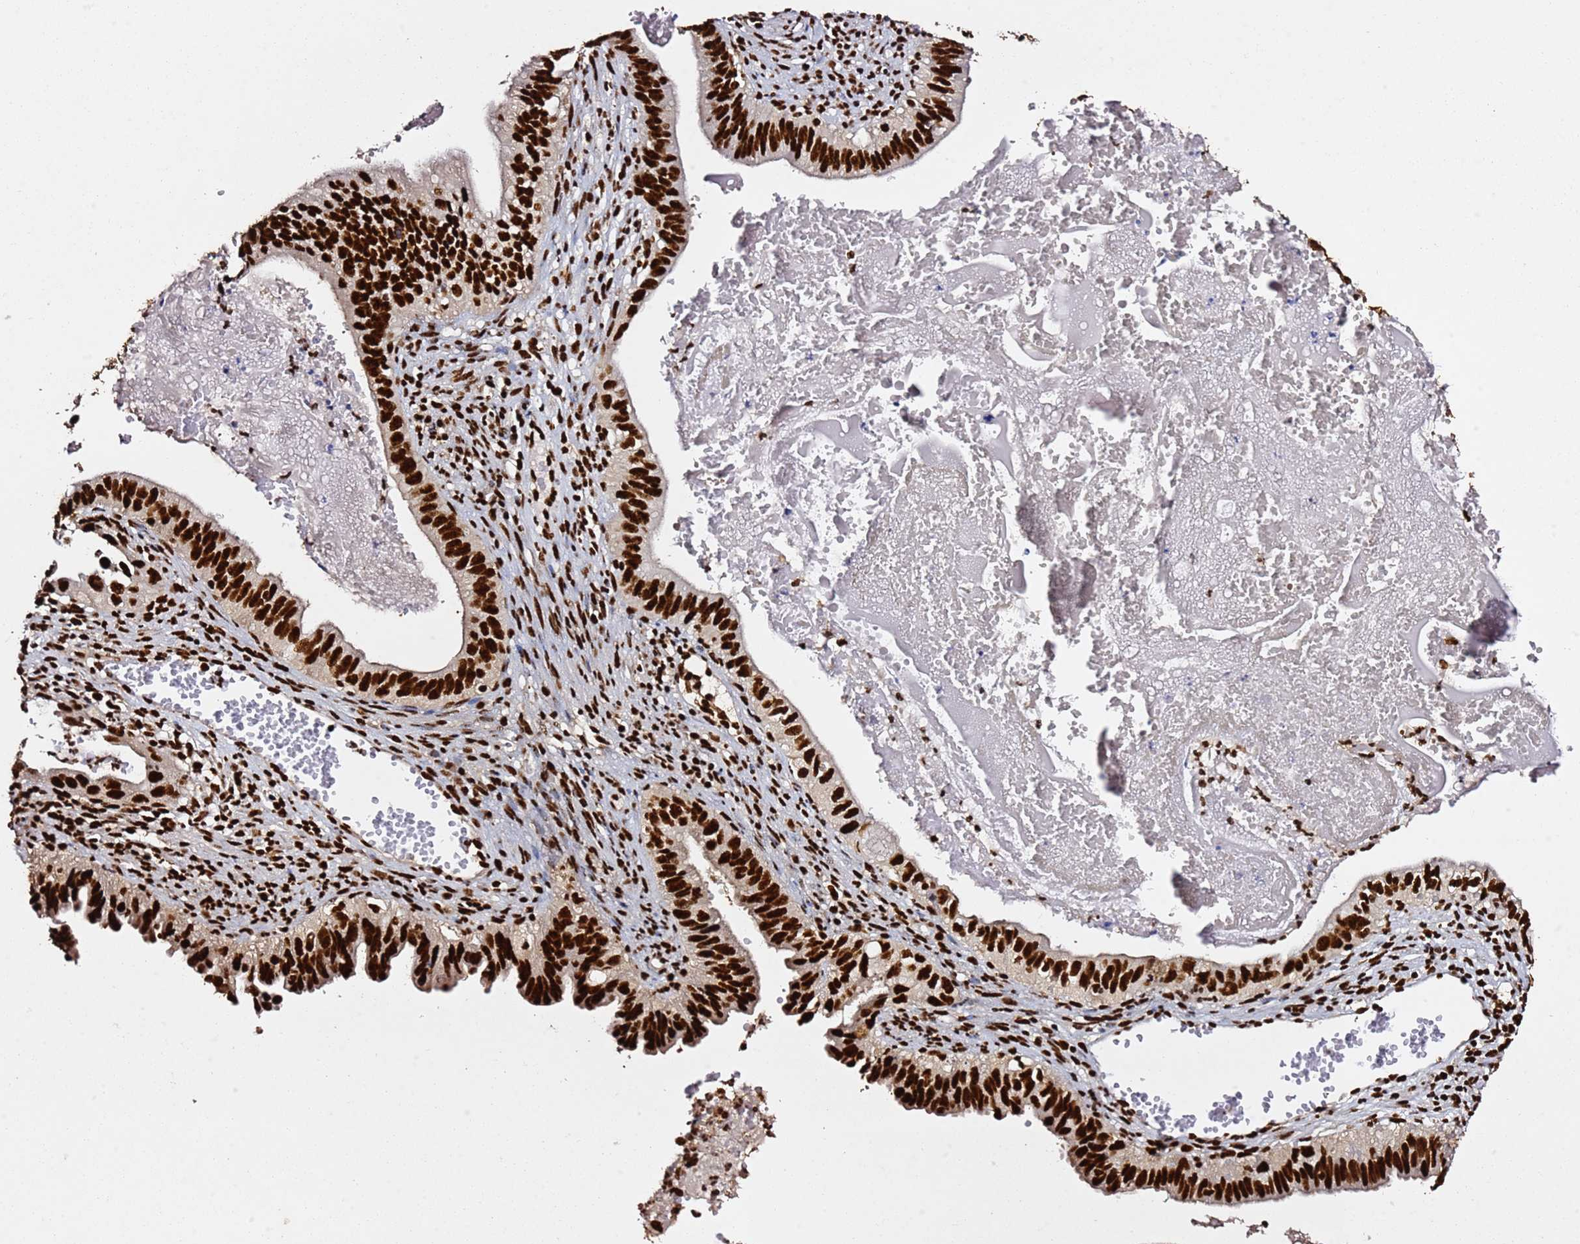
{"staining": {"intensity": "strong", "quantity": ">75%", "location": "nuclear"}, "tissue": "cervical cancer", "cell_type": "Tumor cells", "image_type": "cancer", "snomed": [{"axis": "morphology", "description": "Adenocarcinoma, NOS"}, {"axis": "topography", "description": "Cervix"}], "caption": "A histopathology image showing strong nuclear expression in about >75% of tumor cells in adenocarcinoma (cervical), as visualized by brown immunohistochemical staining.", "gene": "C6orf226", "patient": {"sex": "female", "age": 42}}